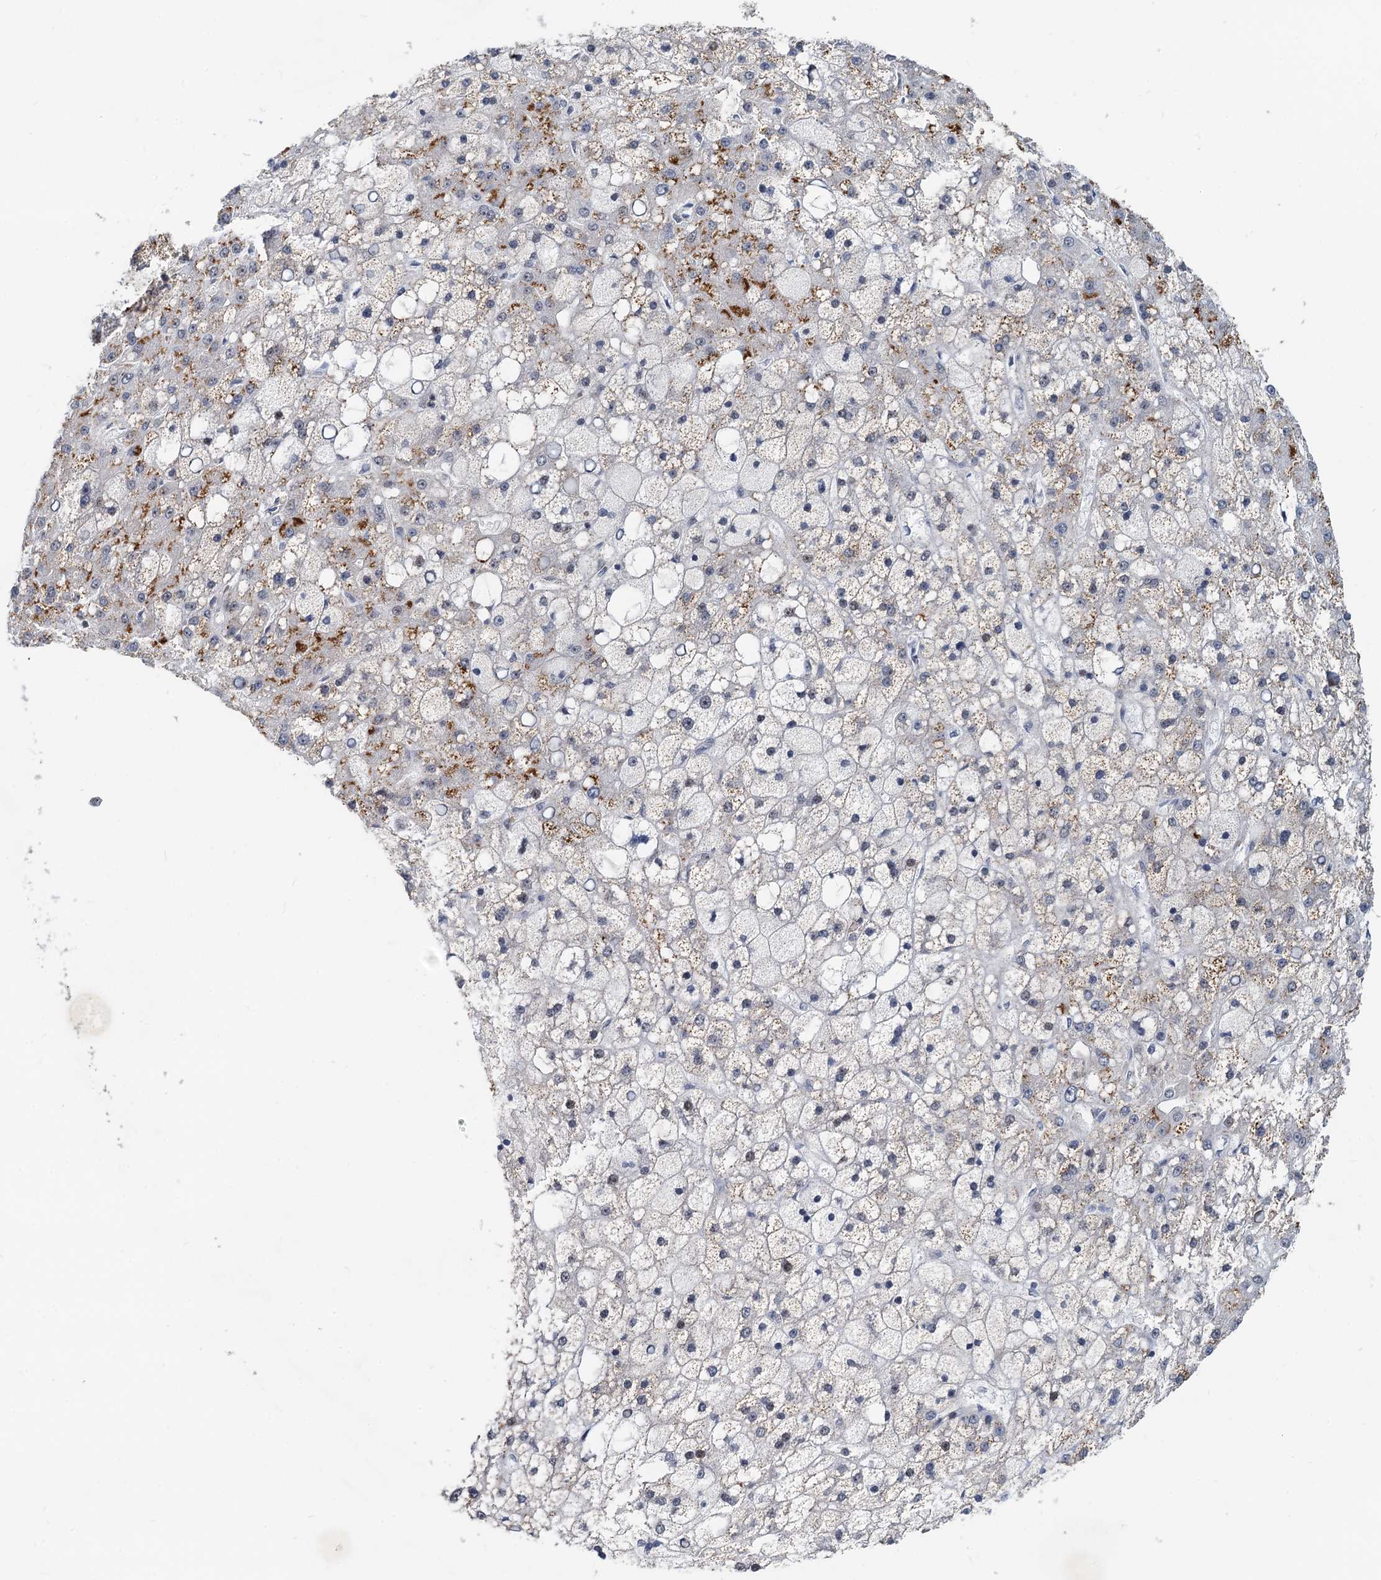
{"staining": {"intensity": "negative", "quantity": "none", "location": "none"}, "tissue": "liver cancer", "cell_type": "Tumor cells", "image_type": "cancer", "snomed": [{"axis": "morphology", "description": "Carcinoma, Hepatocellular, NOS"}, {"axis": "topography", "description": "Liver"}], "caption": "Tumor cells show no significant staining in liver cancer.", "gene": "RBM26", "patient": {"sex": "male", "age": 67}}